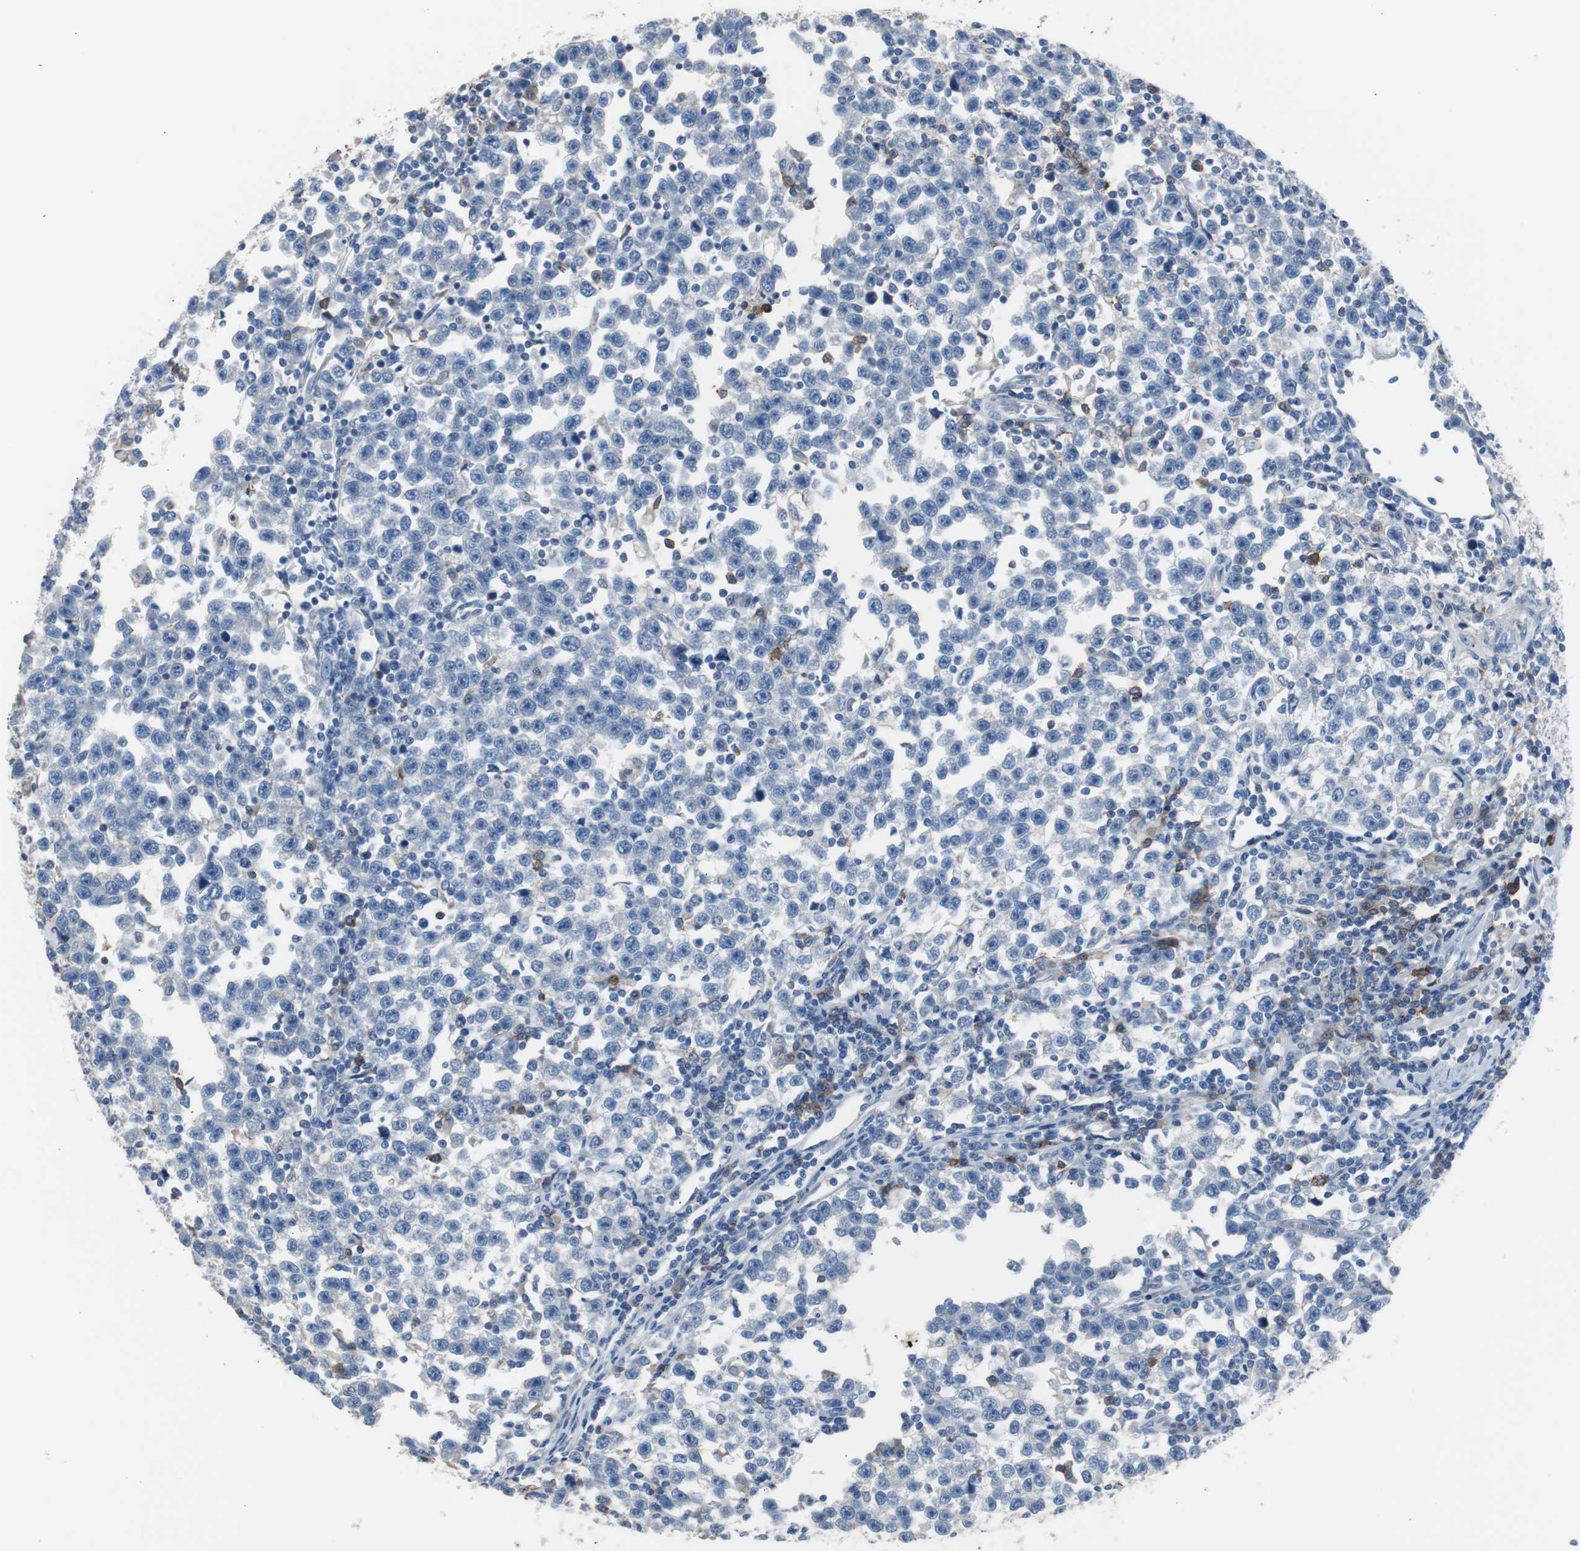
{"staining": {"intensity": "negative", "quantity": "none", "location": "none"}, "tissue": "testis cancer", "cell_type": "Tumor cells", "image_type": "cancer", "snomed": [{"axis": "morphology", "description": "Seminoma, NOS"}, {"axis": "topography", "description": "Testis"}], "caption": "Photomicrograph shows no protein positivity in tumor cells of testis cancer tissue. (Immunohistochemistry, brightfield microscopy, high magnification).", "gene": "FCGR2B", "patient": {"sex": "male", "age": 43}}